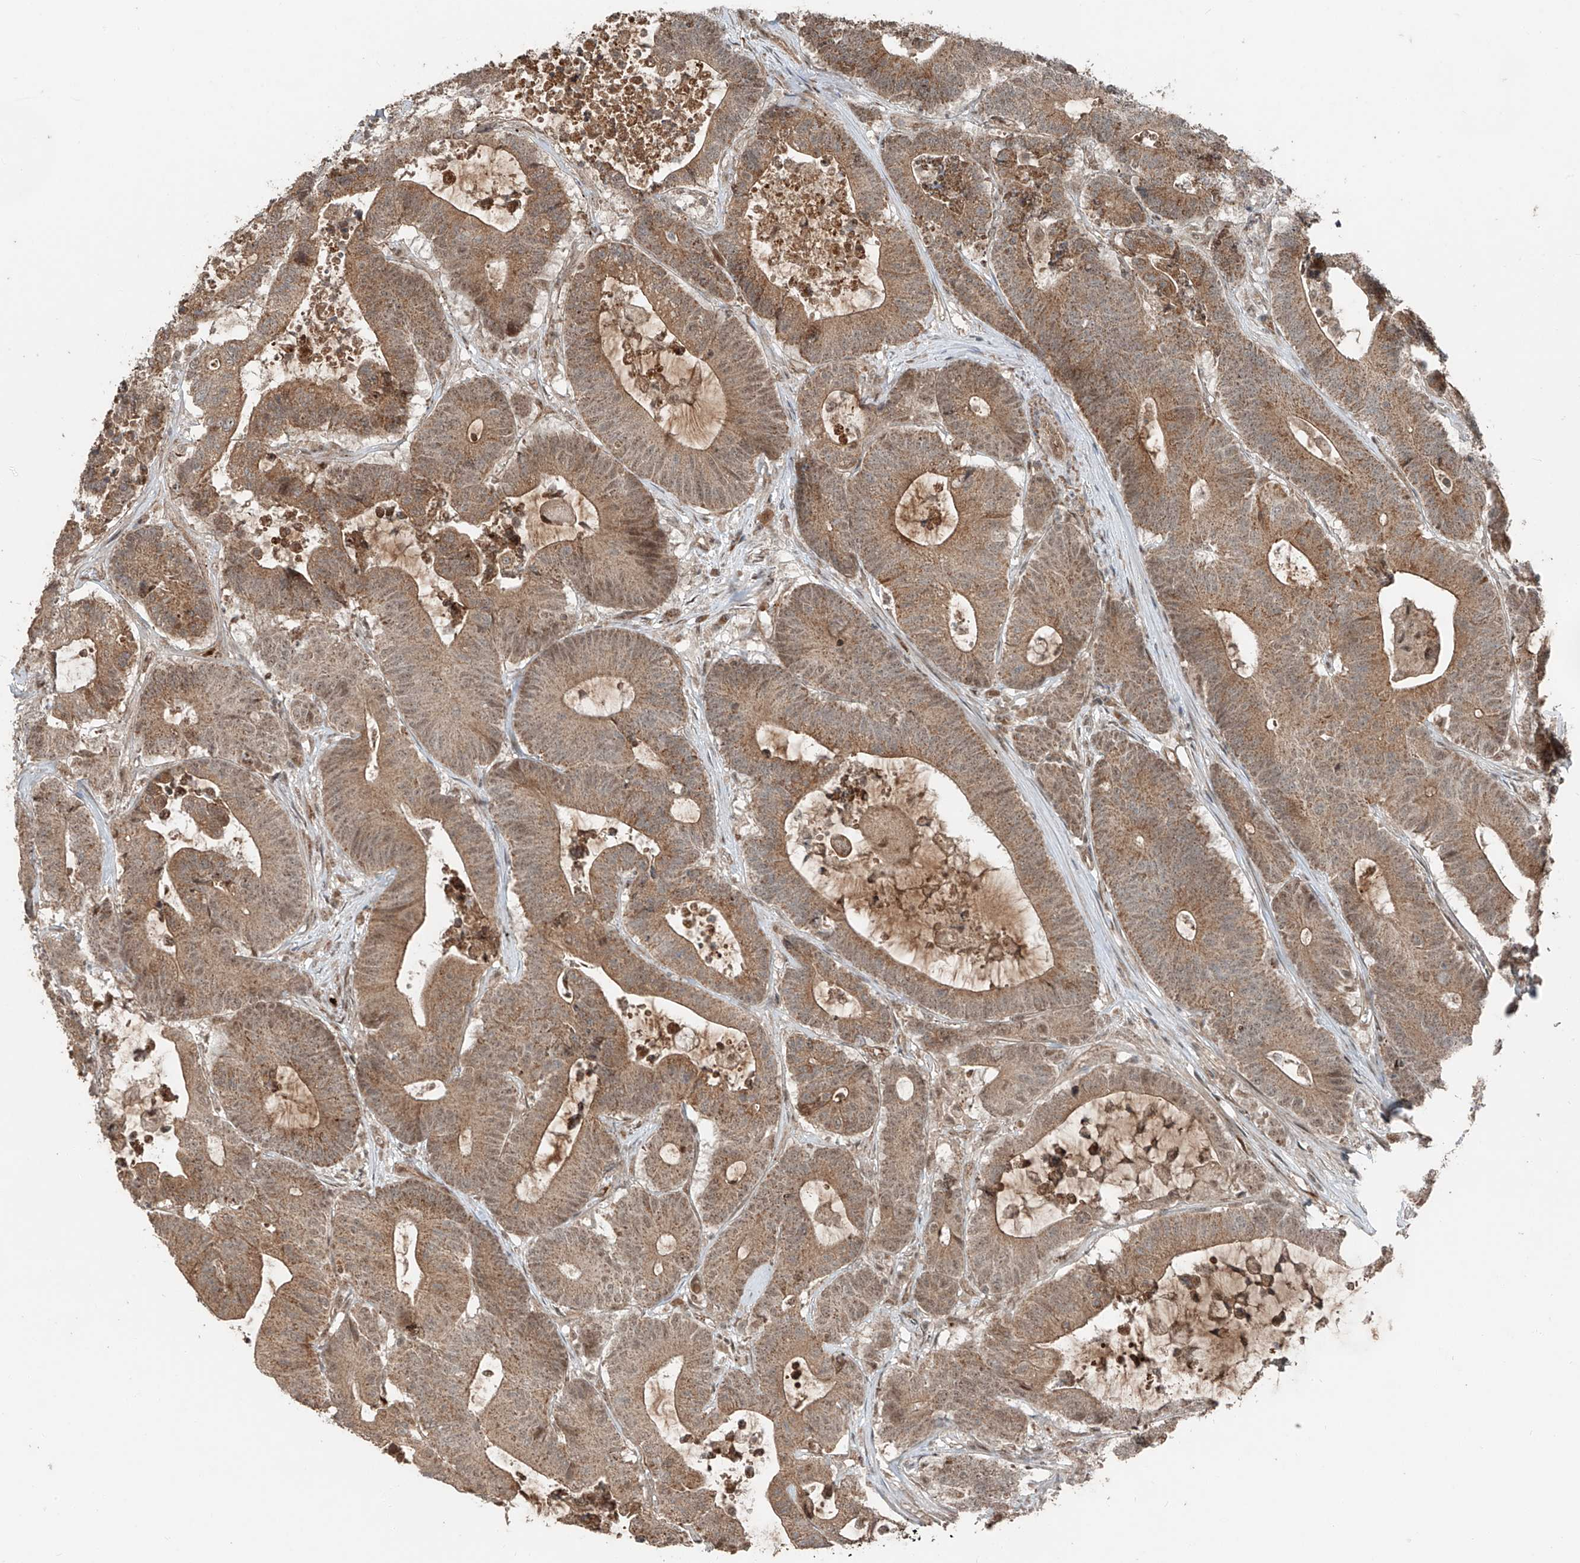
{"staining": {"intensity": "moderate", "quantity": ">75%", "location": "cytoplasmic/membranous"}, "tissue": "colorectal cancer", "cell_type": "Tumor cells", "image_type": "cancer", "snomed": [{"axis": "morphology", "description": "Adenocarcinoma, NOS"}, {"axis": "topography", "description": "Colon"}], "caption": "High-magnification brightfield microscopy of adenocarcinoma (colorectal) stained with DAB (3,3'-diaminobenzidine) (brown) and counterstained with hematoxylin (blue). tumor cells exhibit moderate cytoplasmic/membranous expression is appreciated in approximately>75% of cells.", "gene": "ZNF620", "patient": {"sex": "female", "age": 84}}